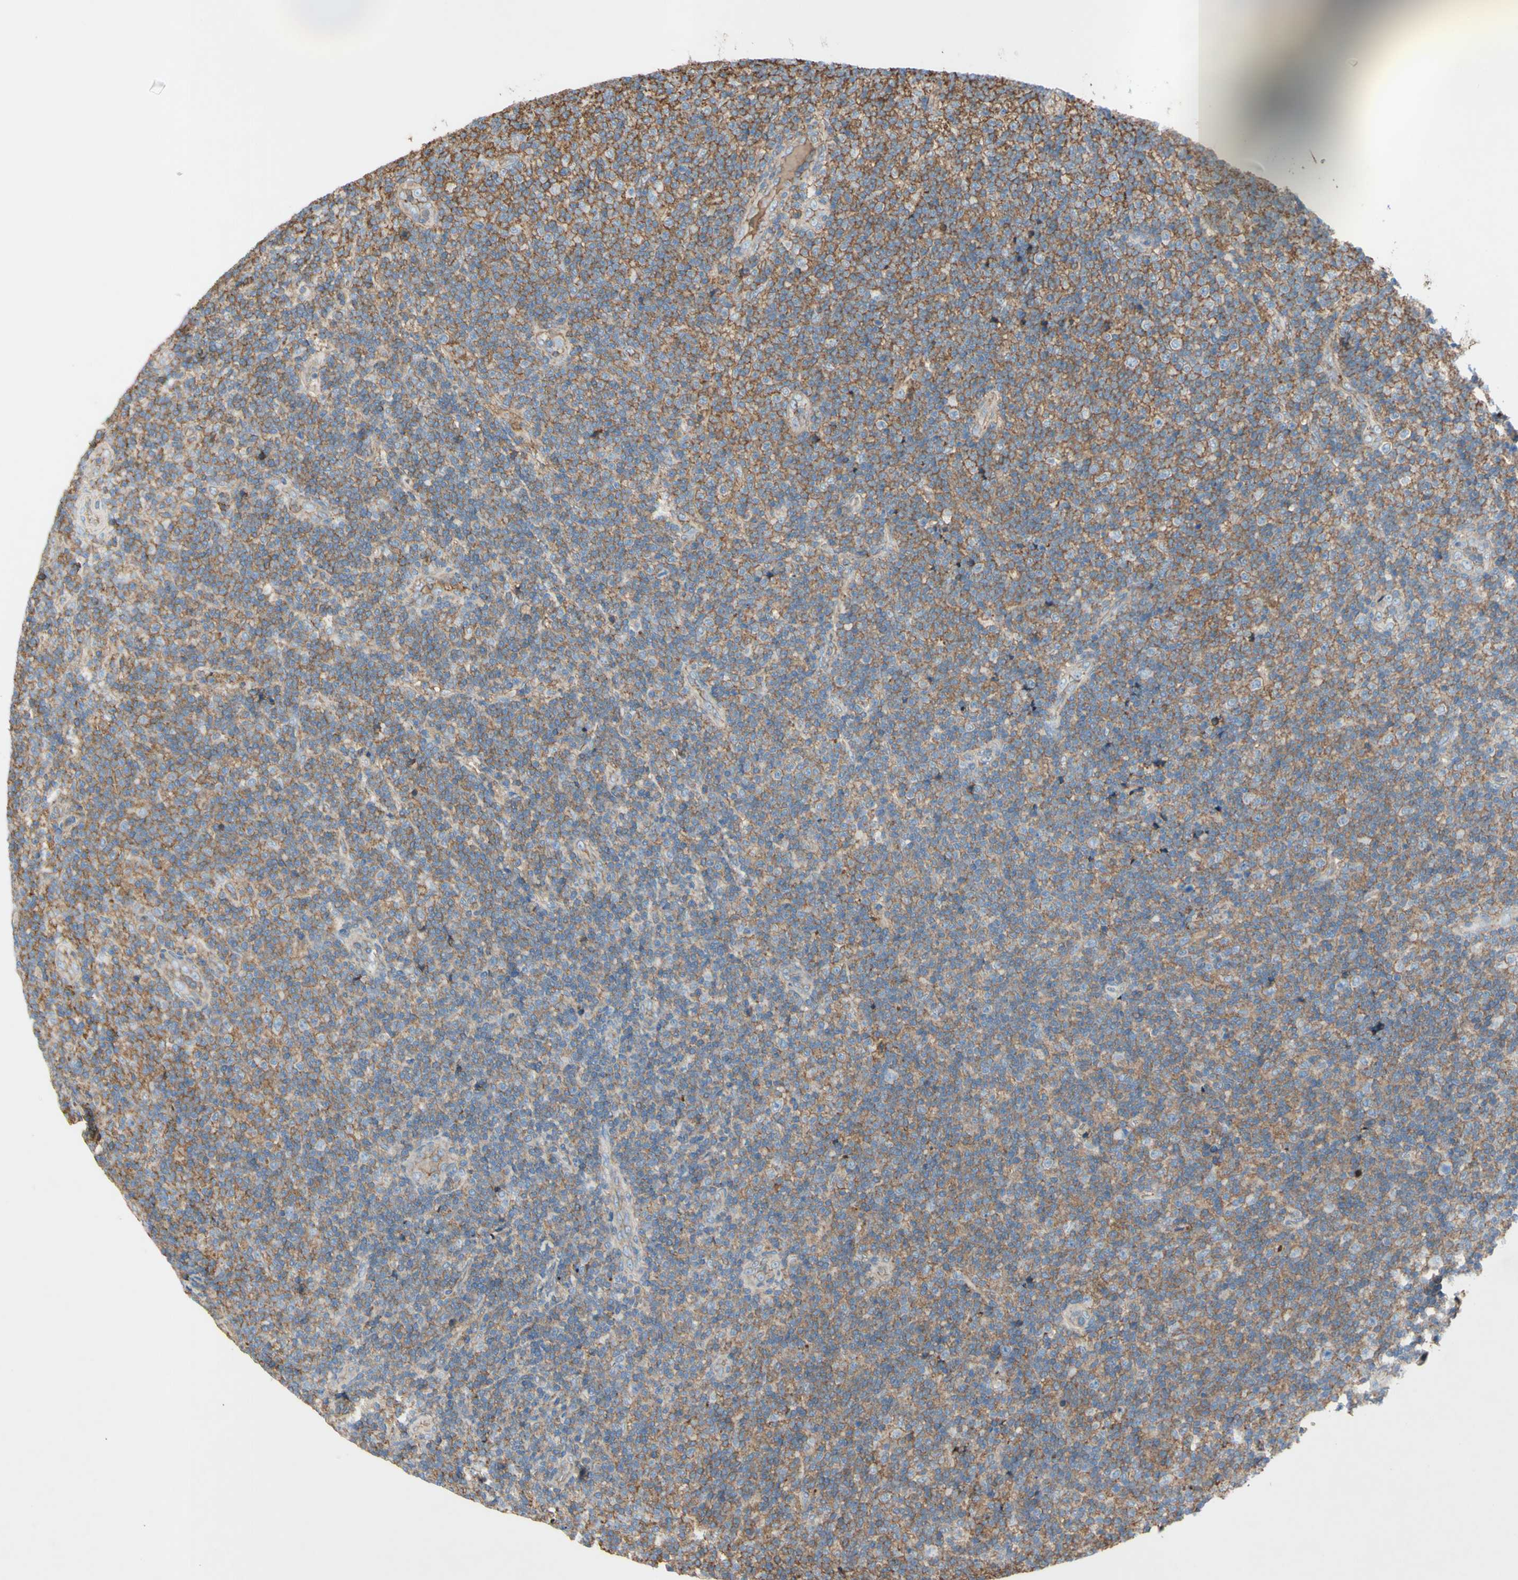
{"staining": {"intensity": "moderate", "quantity": "25%-75%", "location": "cytoplasmic/membranous"}, "tissue": "lymphoma", "cell_type": "Tumor cells", "image_type": "cancer", "snomed": [{"axis": "morphology", "description": "Malignant lymphoma, non-Hodgkin's type, Low grade"}, {"axis": "topography", "description": "Lymph node"}], "caption": "IHC staining of low-grade malignant lymphoma, non-Hodgkin's type, which shows medium levels of moderate cytoplasmic/membranous expression in approximately 25%-75% of tumor cells indicating moderate cytoplasmic/membranous protein expression. The staining was performed using DAB (3,3'-diaminobenzidine) (brown) for protein detection and nuclei were counterstained in hematoxylin (blue).", "gene": "TIMP2", "patient": {"sex": "male", "age": 83}}